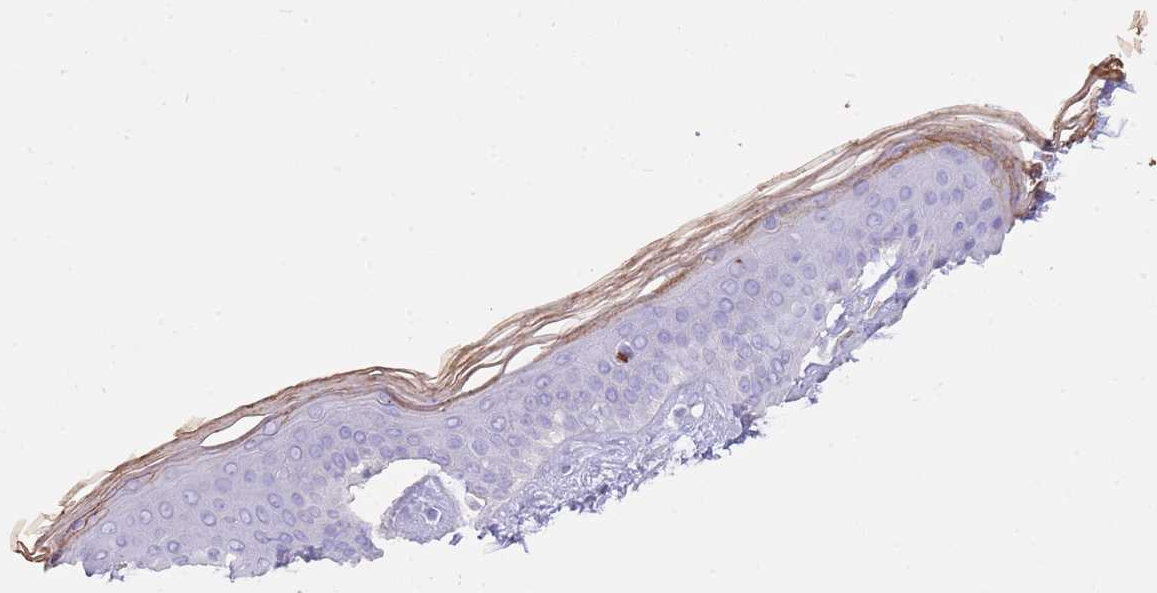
{"staining": {"intensity": "negative", "quantity": "none", "location": "none"}, "tissue": "skin", "cell_type": "Fibroblasts", "image_type": "normal", "snomed": [{"axis": "morphology", "description": "Normal tissue, NOS"}, {"axis": "topography", "description": "Skin"}], "caption": "Immunohistochemistry of benign skin shows no staining in fibroblasts. Nuclei are stained in blue.", "gene": "SFTPA1", "patient": {"sex": "female", "age": 34}}